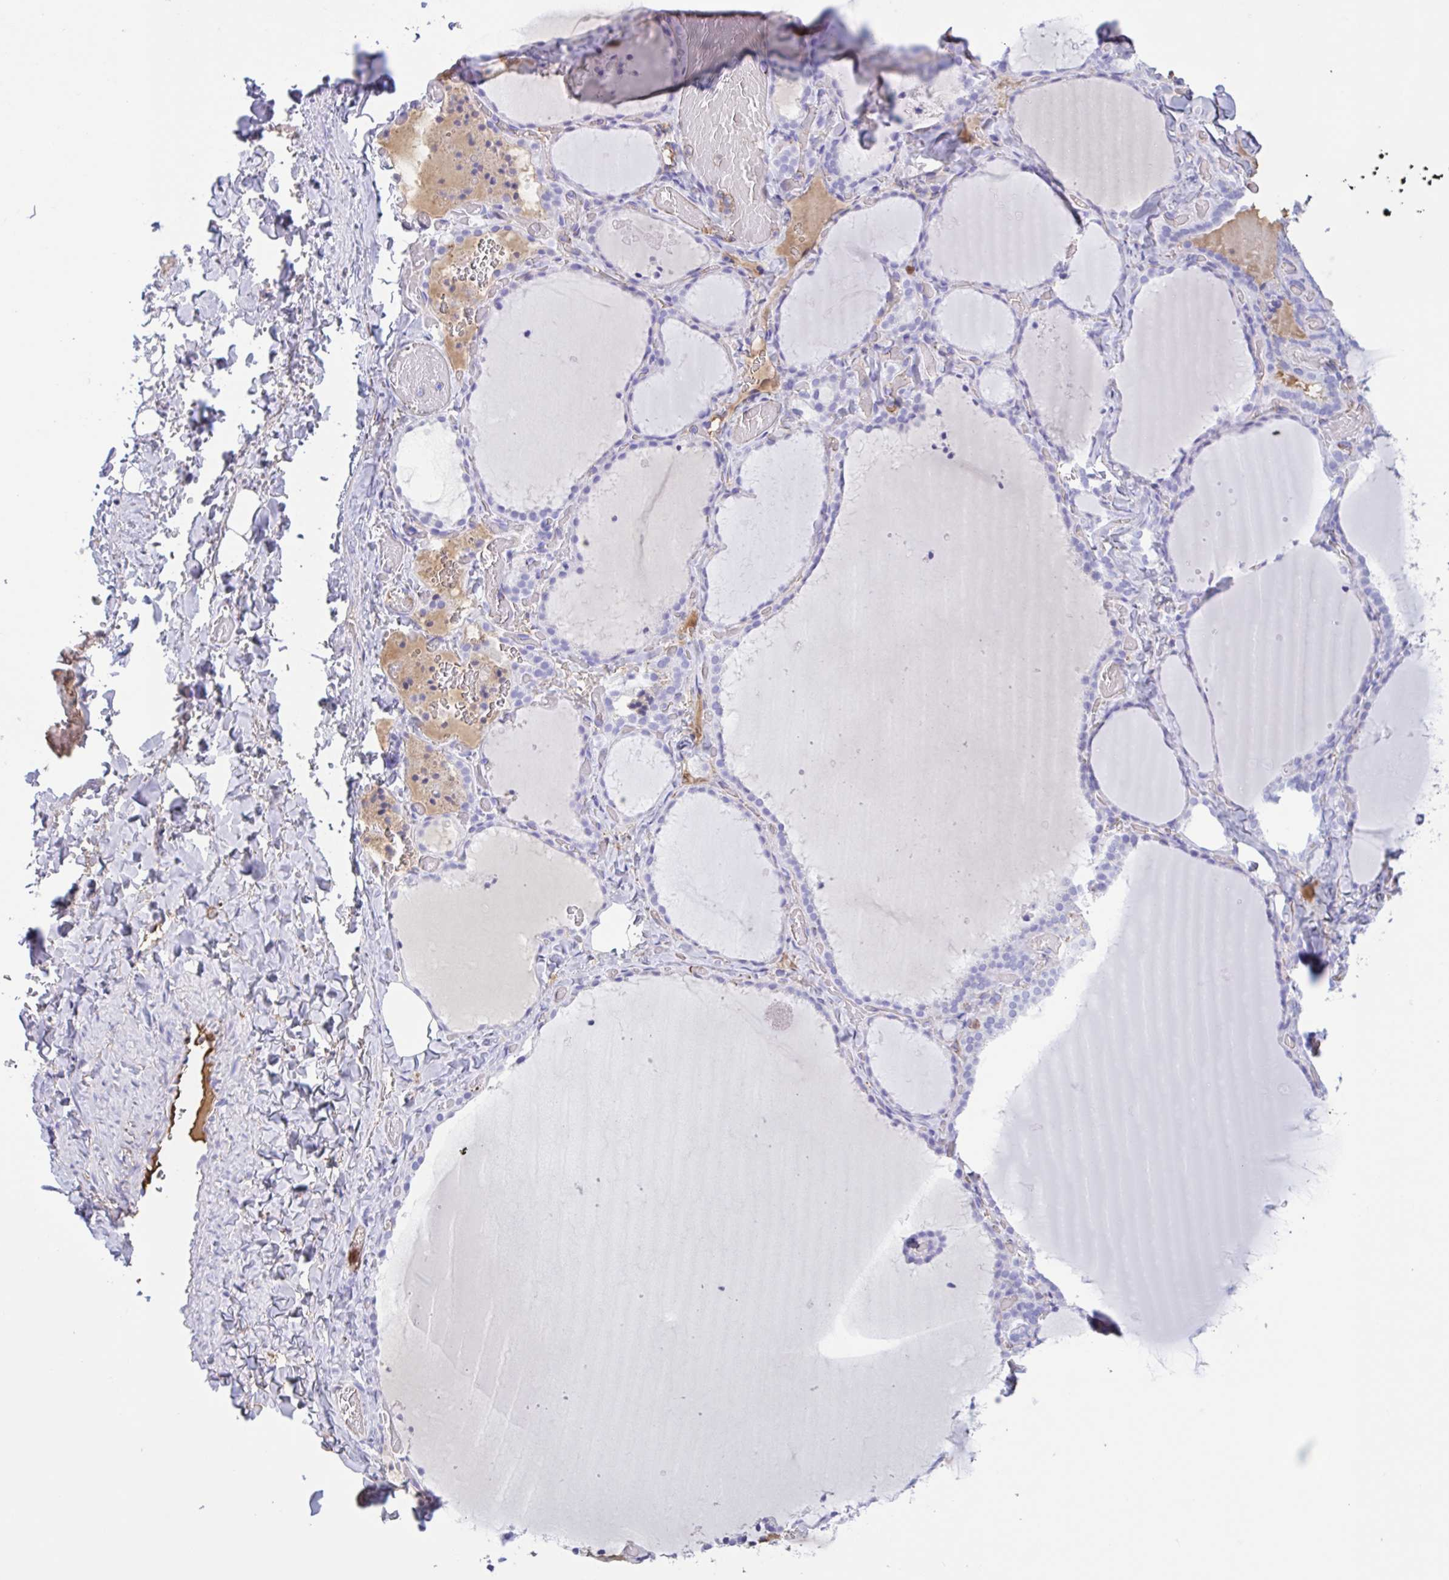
{"staining": {"intensity": "weak", "quantity": "<25%", "location": "cytoplasmic/membranous"}, "tissue": "thyroid gland", "cell_type": "Glandular cells", "image_type": "normal", "snomed": [{"axis": "morphology", "description": "Normal tissue, NOS"}, {"axis": "topography", "description": "Thyroid gland"}], "caption": "Immunohistochemistry image of benign thyroid gland stained for a protein (brown), which exhibits no positivity in glandular cells.", "gene": "LARGE2", "patient": {"sex": "female", "age": 22}}